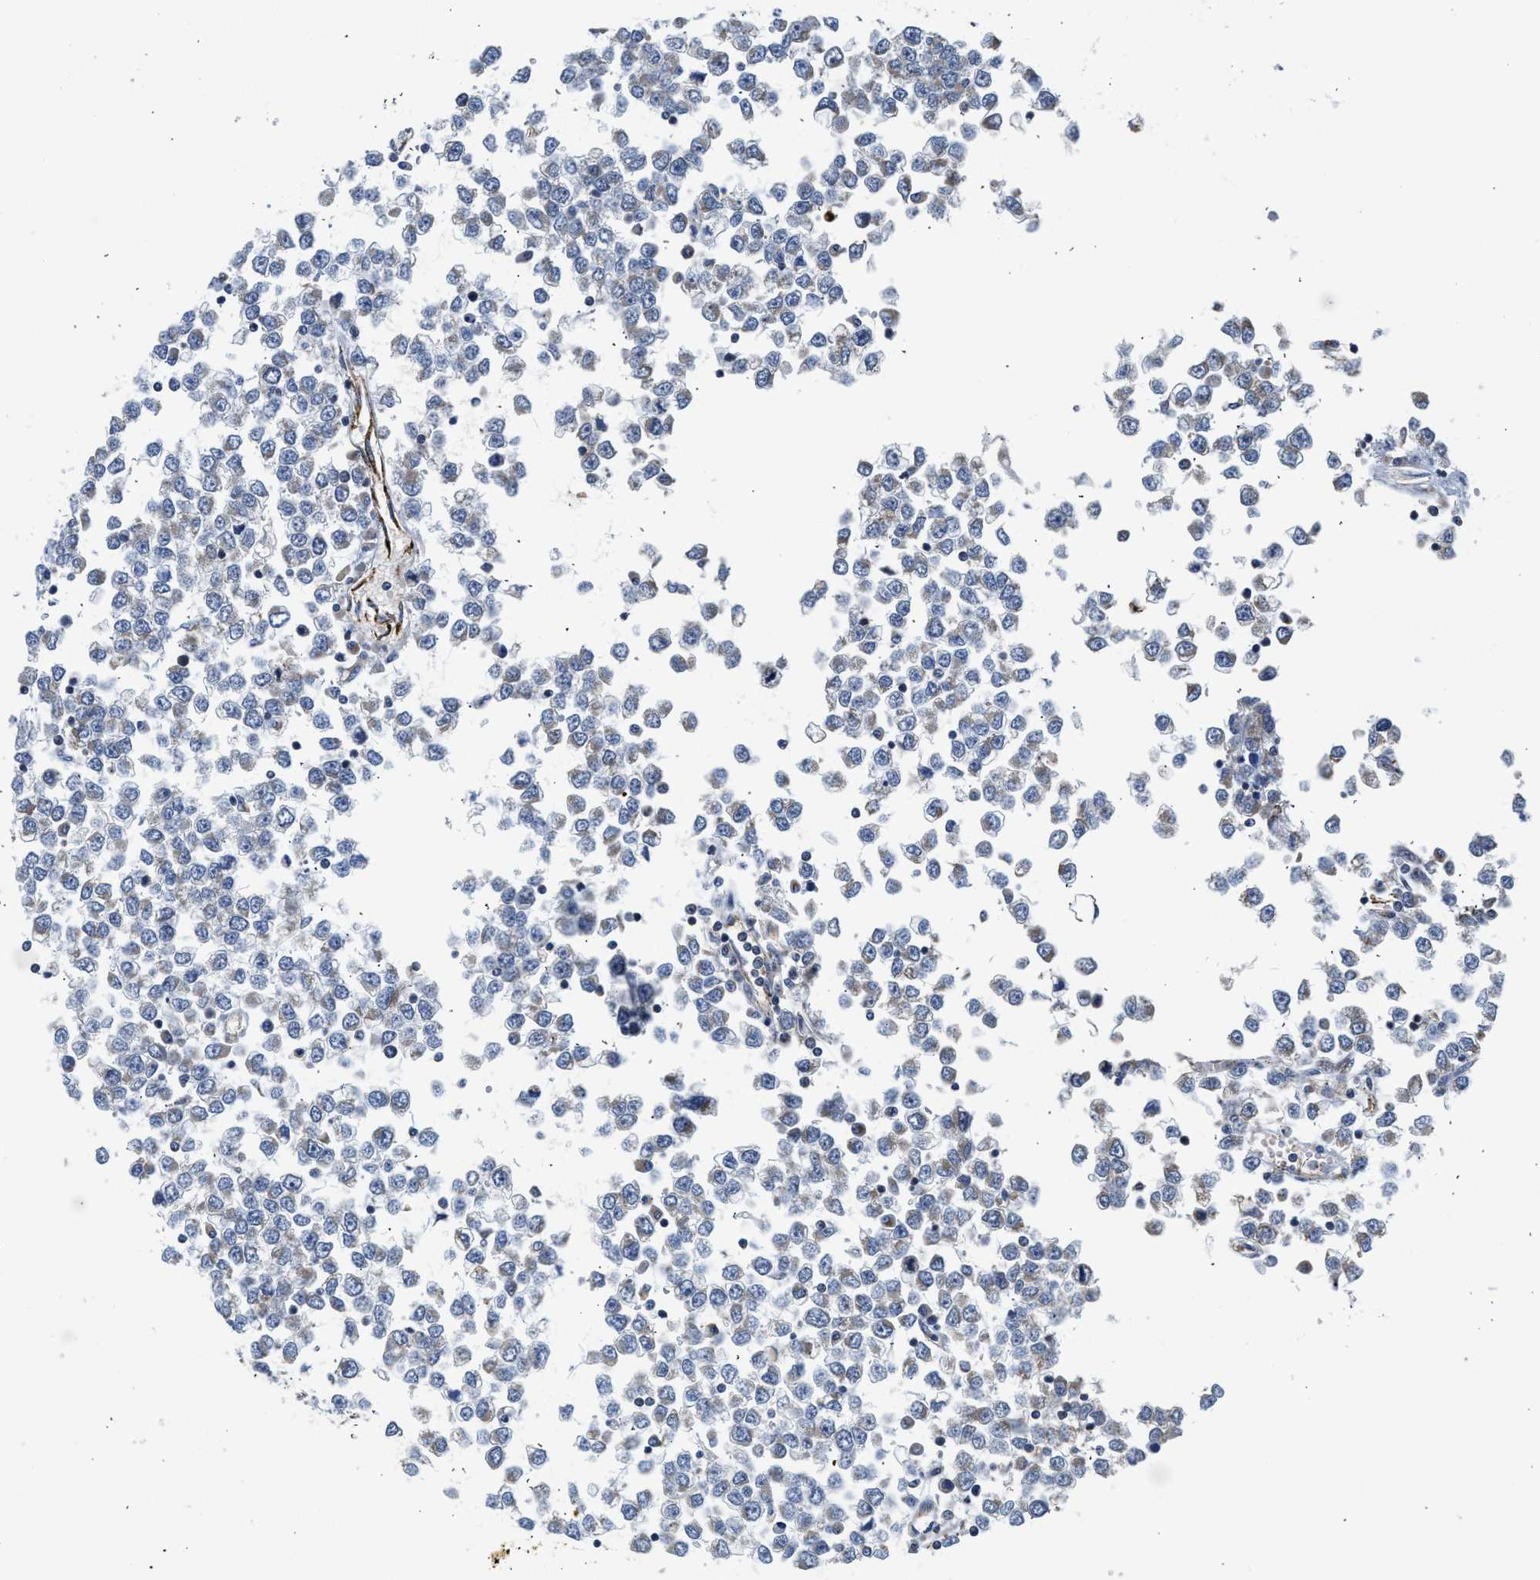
{"staining": {"intensity": "weak", "quantity": "<25%", "location": "cytoplasmic/membranous"}, "tissue": "testis cancer", "cell_type": "Tumor cells", "image_type": "cancer", "snomed": [{"axis": "morphology", "description": "Seminoma, NOS"}, {"axis": "topography", "description": "Testis"}], "caption": "The micrograph reveals no significant staining in tumor cells of testis cancer.", "gene": "PIM1", "patient": {"sex": "male", "age": 65}}